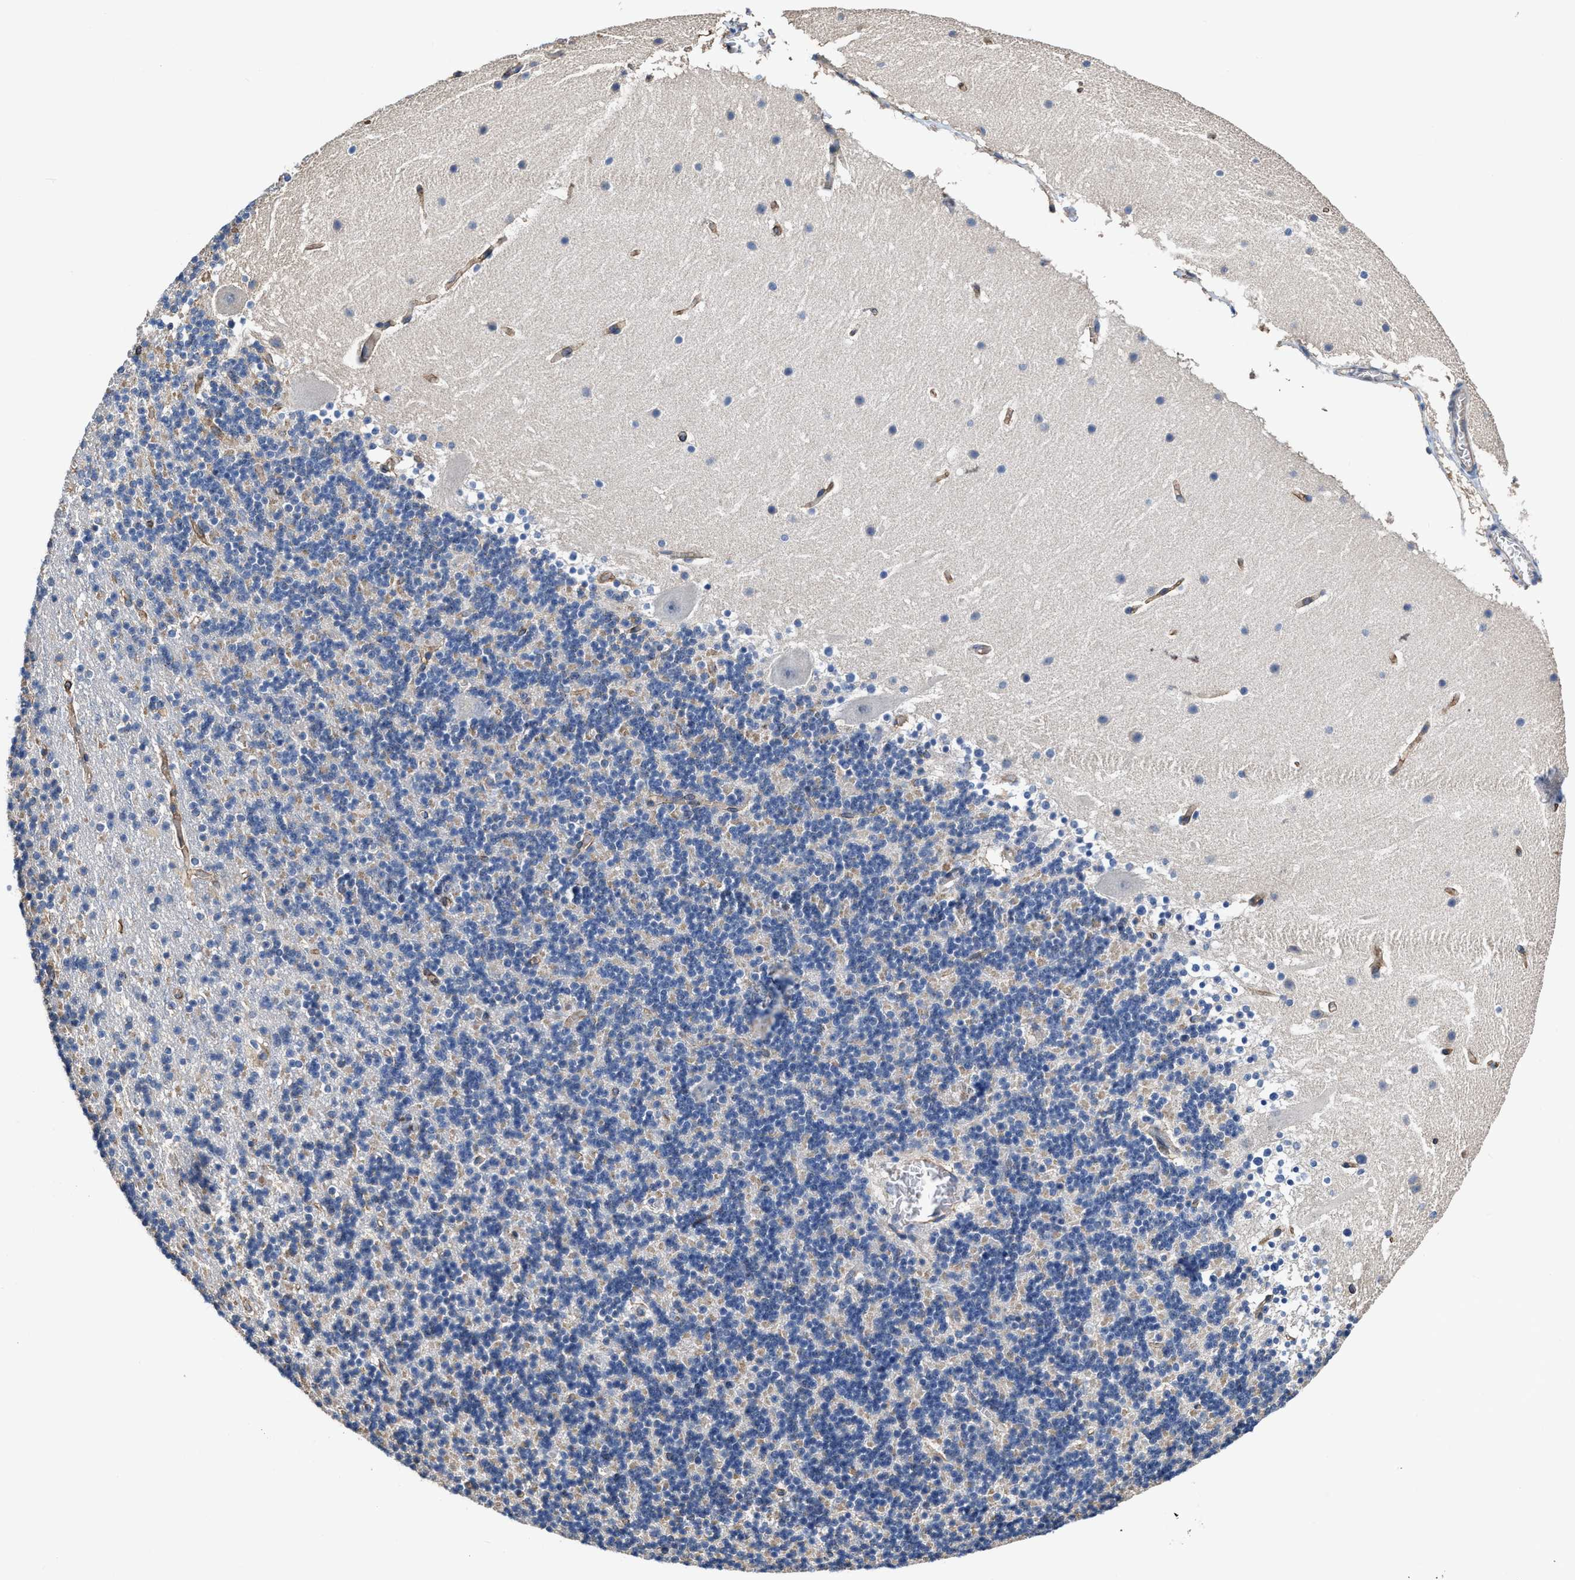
{"staining": {"intensity": "negative", "quantity": "none", "location": "none"}, "tissue": "cerebellum", "cell_type": "Cells in granular layer", "image_type": "normal", "snomed": [{"axis": "morphology", "description": "Normal tissue, NOS"}, {"axis": "topography", "description": "Cerebellum"}], "caption": "An image of cerebellum stained for a protein shows no brown staining in cells in granular layer. Nuclei are stained in blue.", "gene": "C22orf42", "patient": {"sex": "male", "age": 45}}